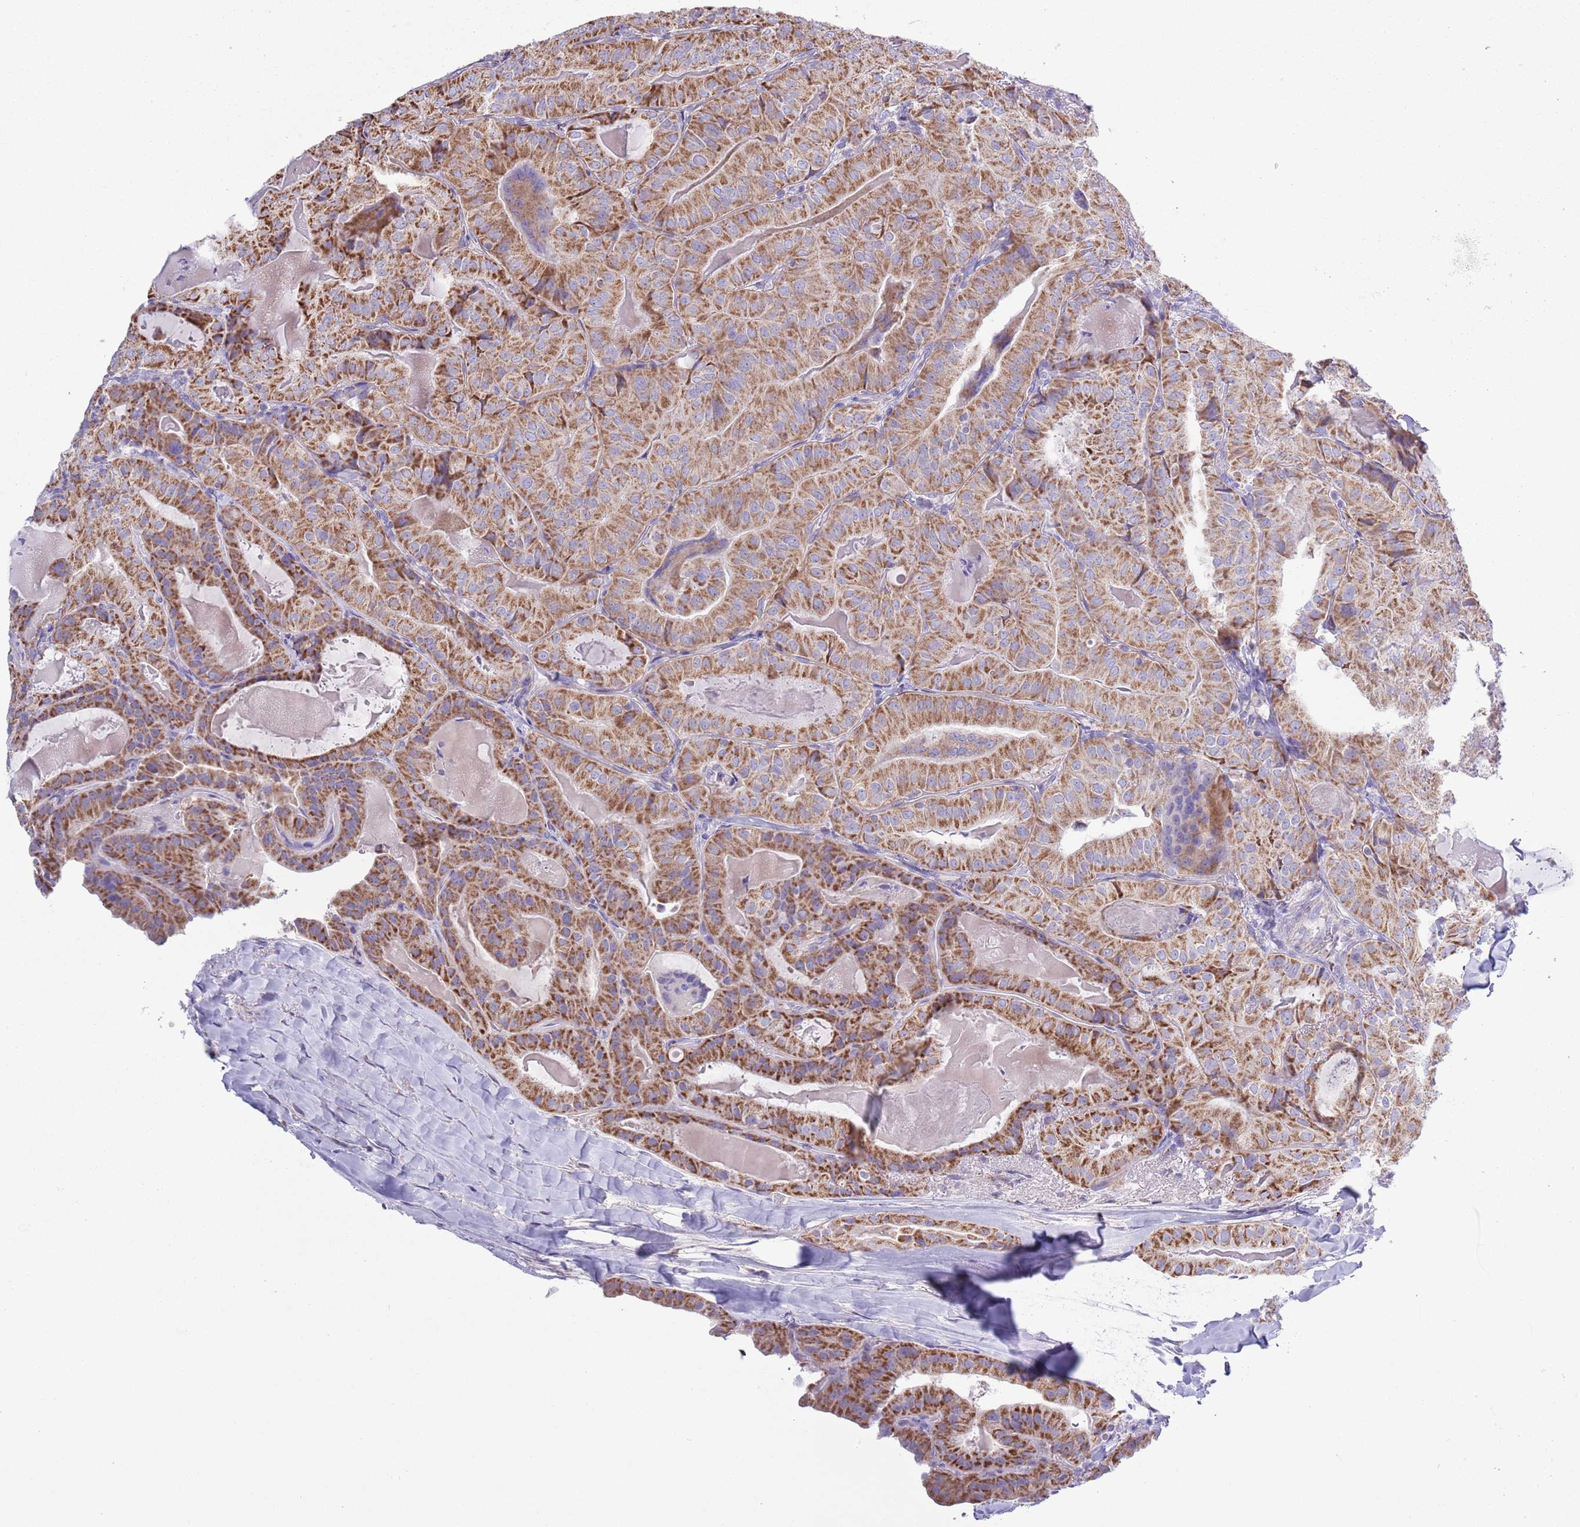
{"staining": {"intensity": "strong", "quantity": ">75%", "location": "cytoplasmic/membranous"}, "tissue": "thyroid cancer", "cell_type": "Tumor cells", "image_type": "cancer", "snomed": [{"axis": "morphology", "description": "Papillary adenocarcinoma, NOS"}, {"axis": "topography", "description": "Thyroid gland"}], "caption": "Immunohistochemistry of thyroid cancer shows high levels of strong cytoplasmic/membranous positivity in approximately >75% of tumor cells. (DAB IHC with brightfield microscopy, high magnification).", "gene": "ATP6V1B1", "patient": {"sex": "female", "age": 68}}